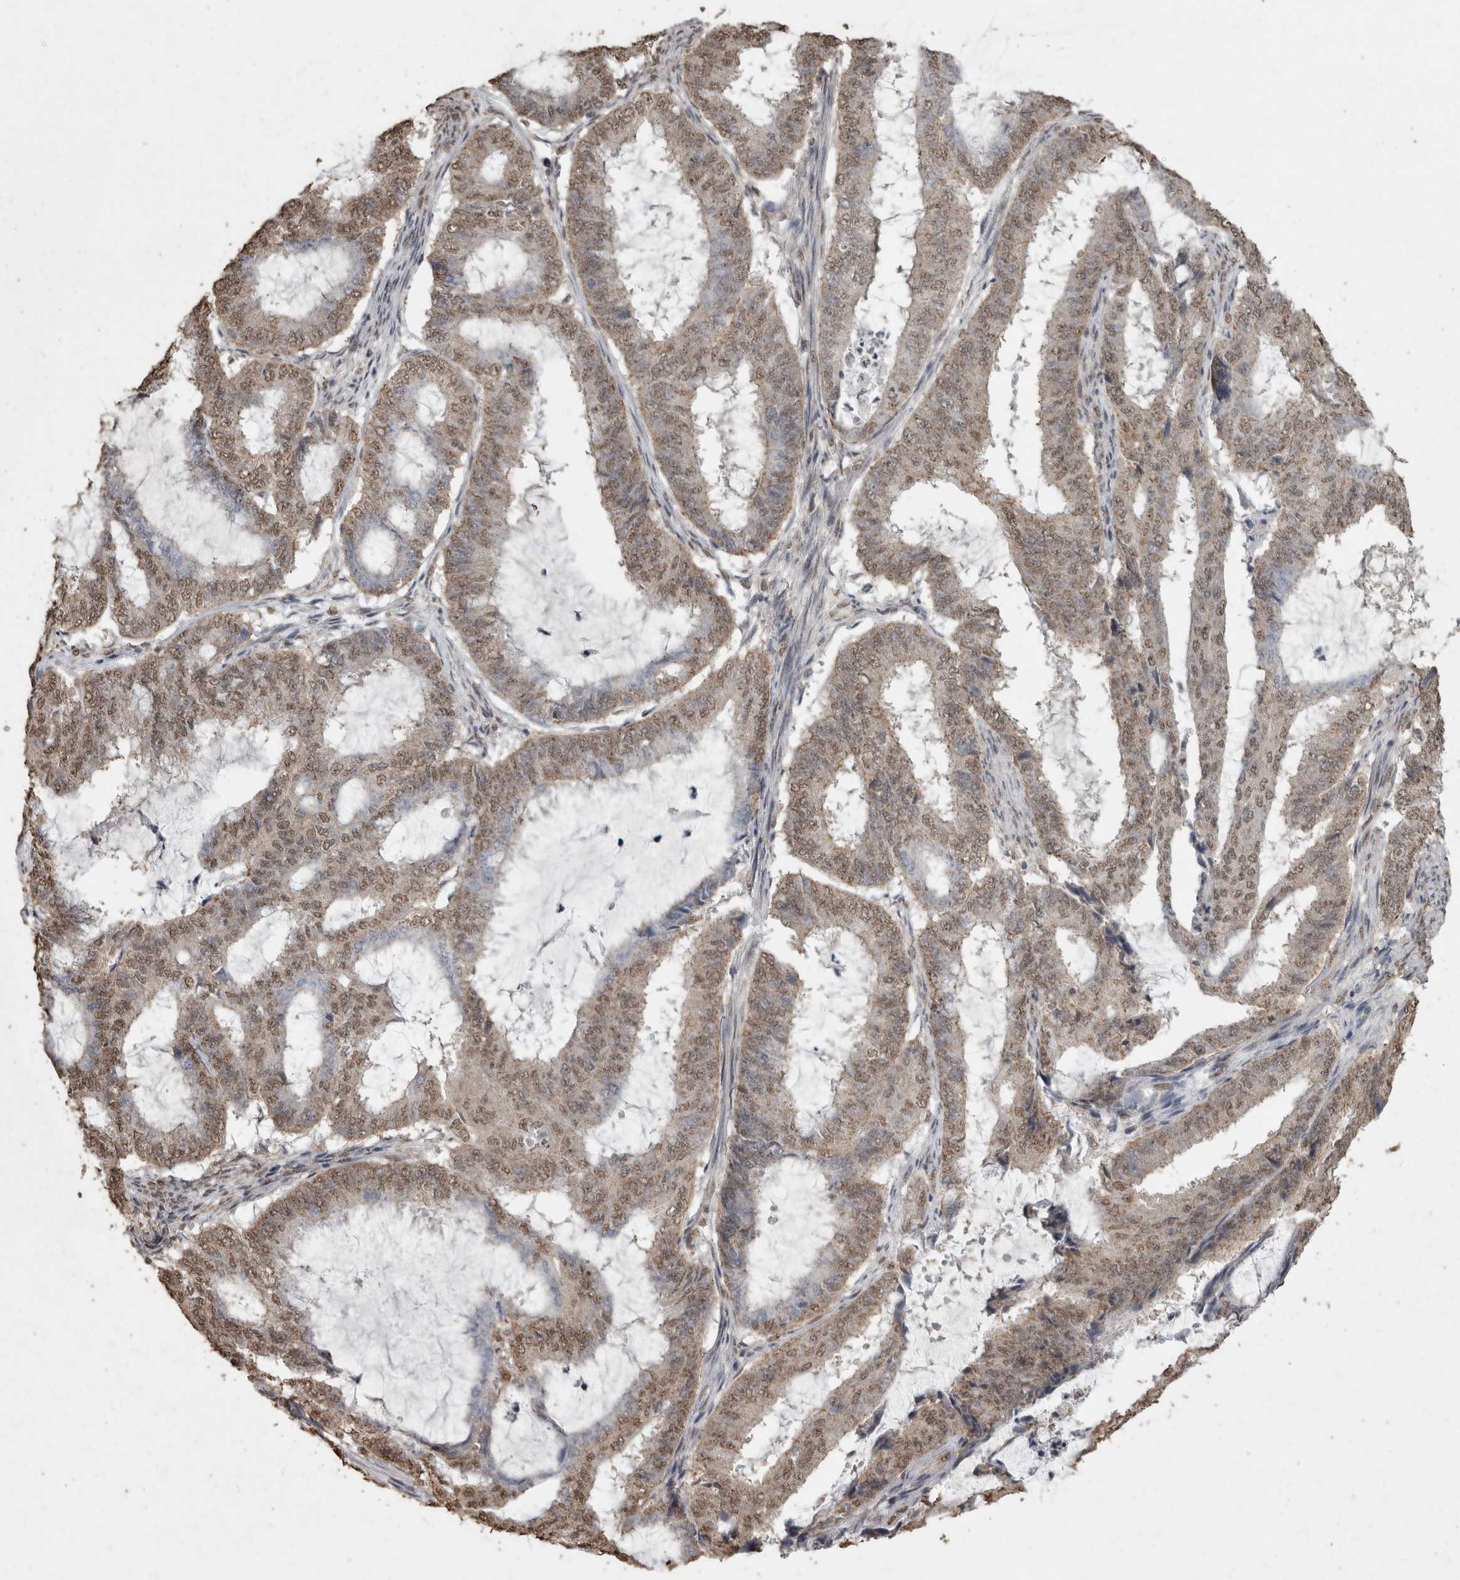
{"staining": {"intensity": "weak", "quantity": ">75%", "location": "nuclear"}, "tissue": "endometrial cancer", "cell_type": "Tumor cells", "image_type": "cancer", "snomed": [{"axis": "morphology", "description": "Adenocarcinoma, NOS"}, {"axis": "topography", "description": "Endometrium"}], "caption": "Weak nuclear protein positivity is present in approximately >75% of tumor cells in endometrial cancer.", "gene": "SMAD7", "patient": {"sex": "female", "age": 51}}